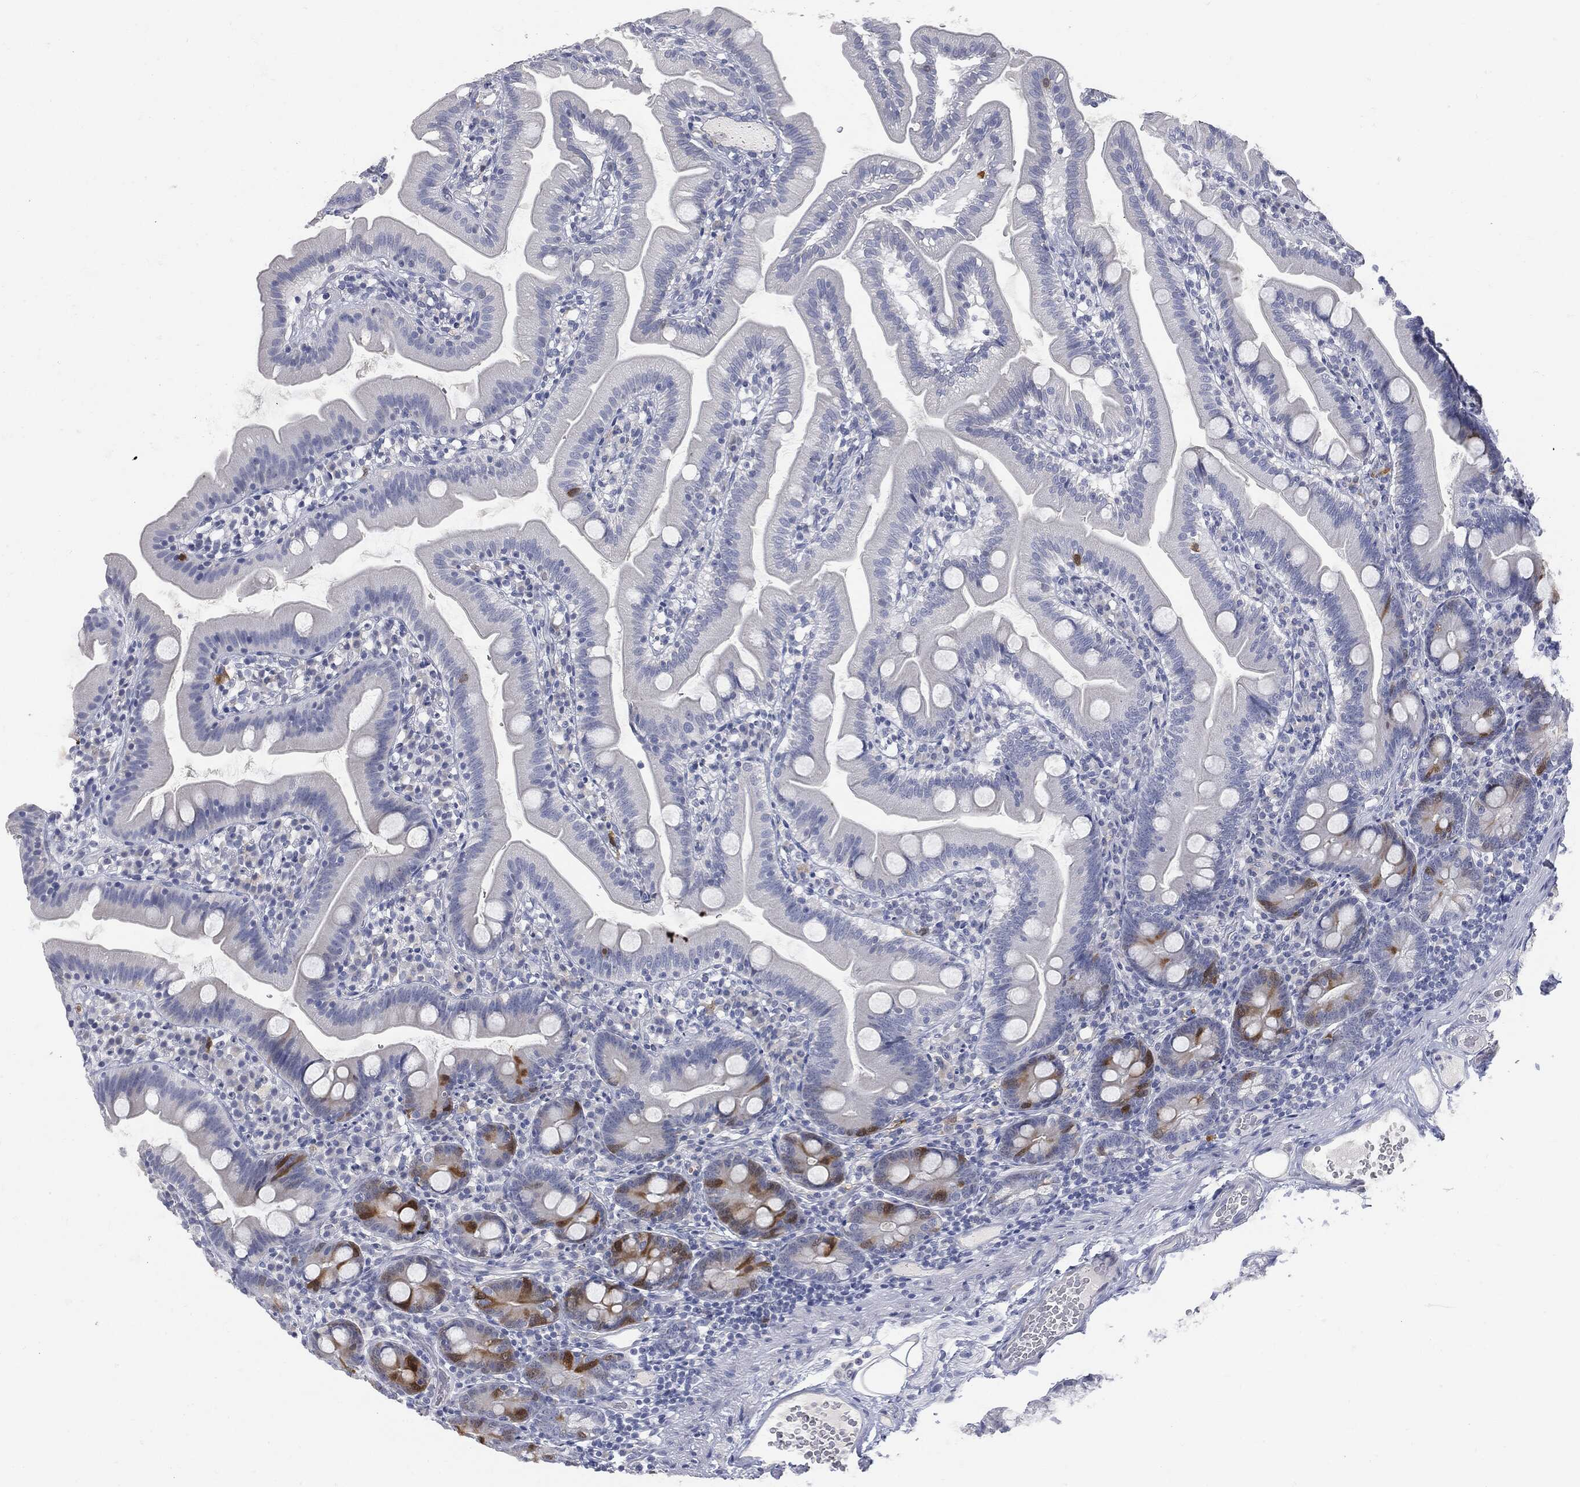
{"staining": {"intensity": "strong", "quantity": "<25%", "location": "cytoplasmic/membranous"}, "tissue": "duodenum", "cell_type": "Glandular cells", "image_type": "normal", "snomed": [{"axis": "morphology", "description": "Normal tissue, NOS"}, {"axis": "topography", "description": "Duodenum"}], "caption": "Brown immunohistochemical staining in unremarkable human duodenum displays strong cytoplasmic/membranous expression in about <25% of glandular cells.", "gene": "UBE2C", "patient": {"sex": "female", "age": 67}}